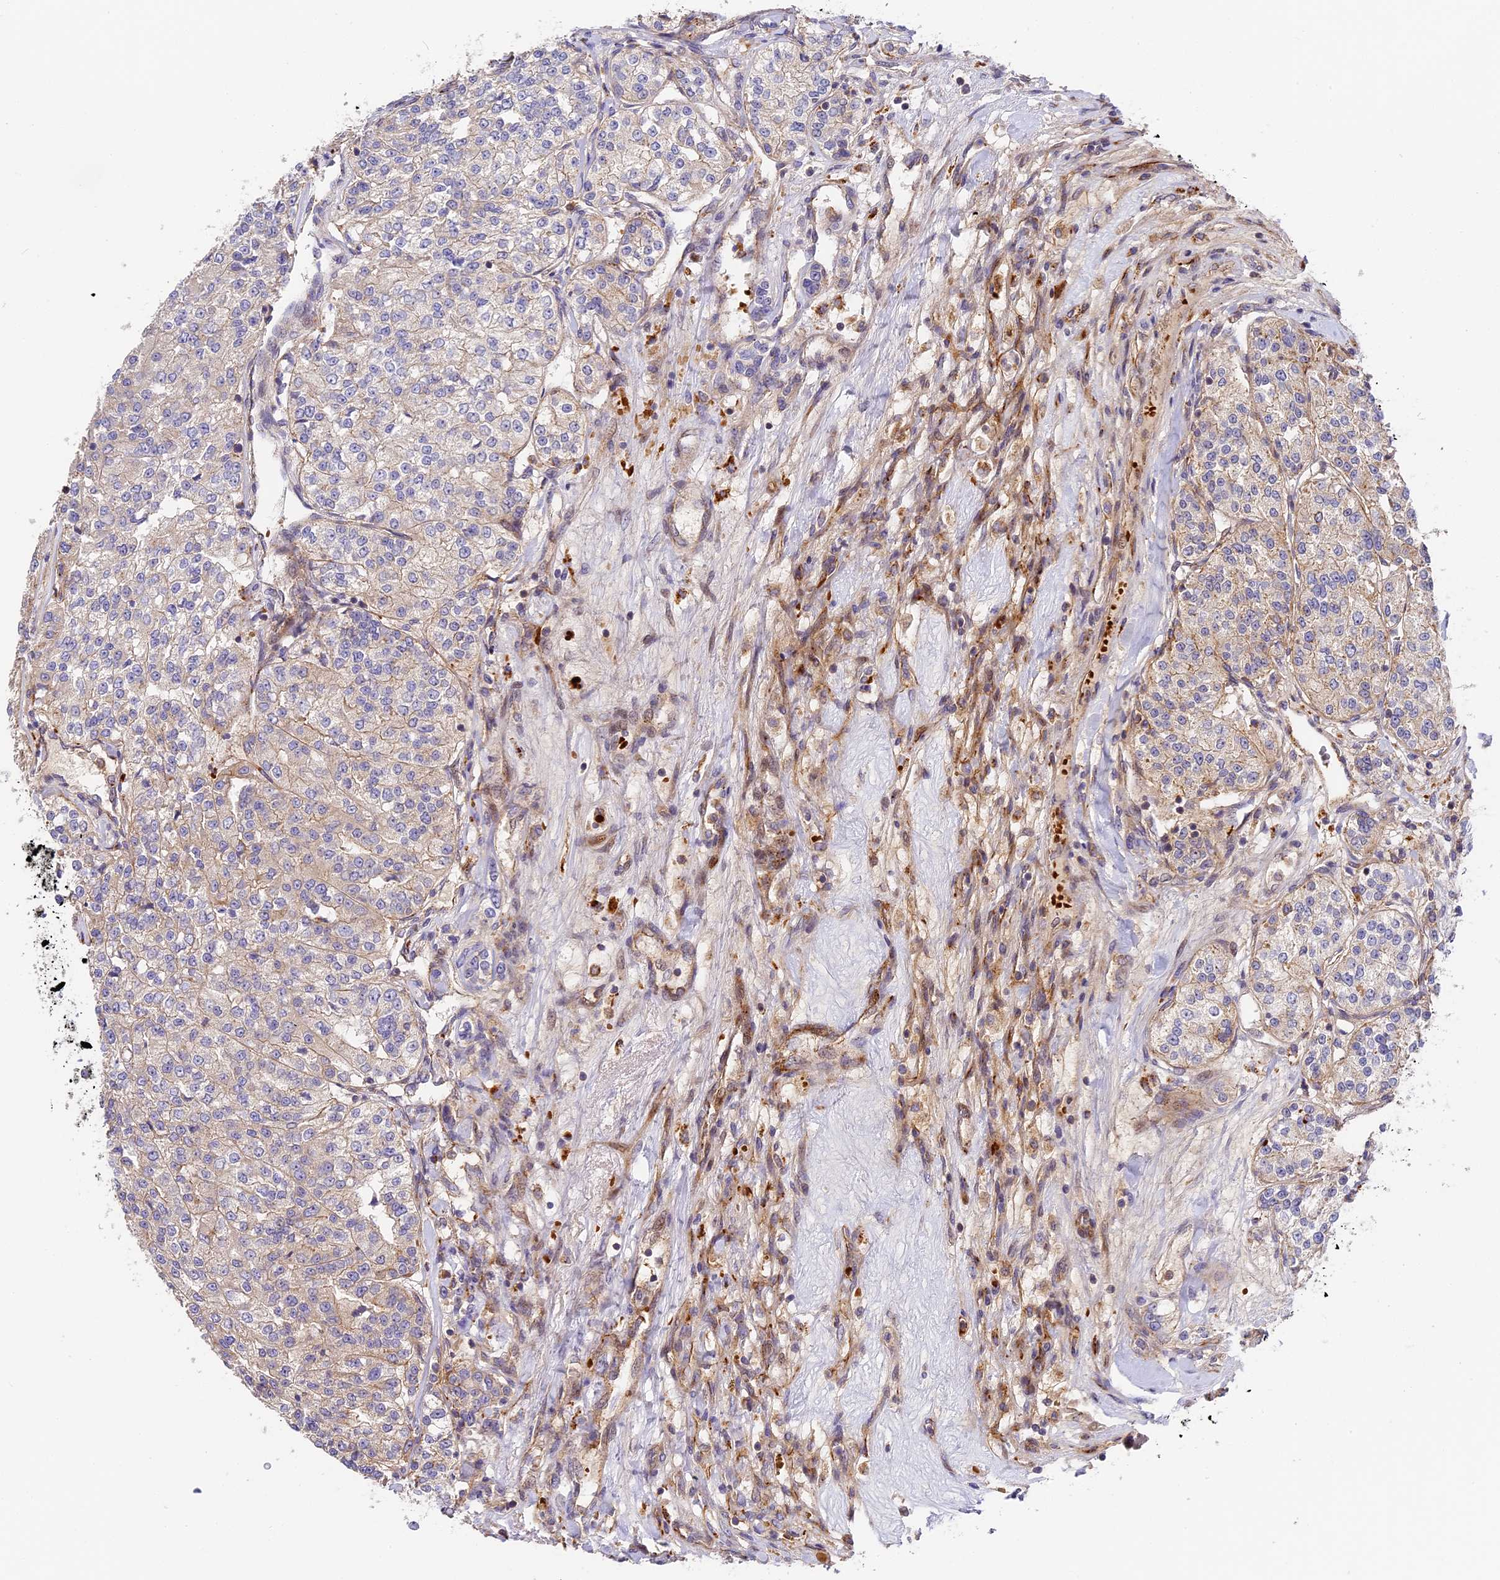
{"staining": {"intensity": "negative", "quantity": "none", "location": "none"}, "tissue": "renal cancer", "cell_type": "Tumor cells", "image_type": "cancer", "snomed": [{"axis": "morphology", "description": "Adenocarcinoma, NOS"}, {"axis": "topography", "description": "Kidney"}], "caption": "Histopathology image shows no significant protein positivity in tumor cells of renal cancer.", "gene": "MISP3", "patient": {"sex": "female", "age": 63}}